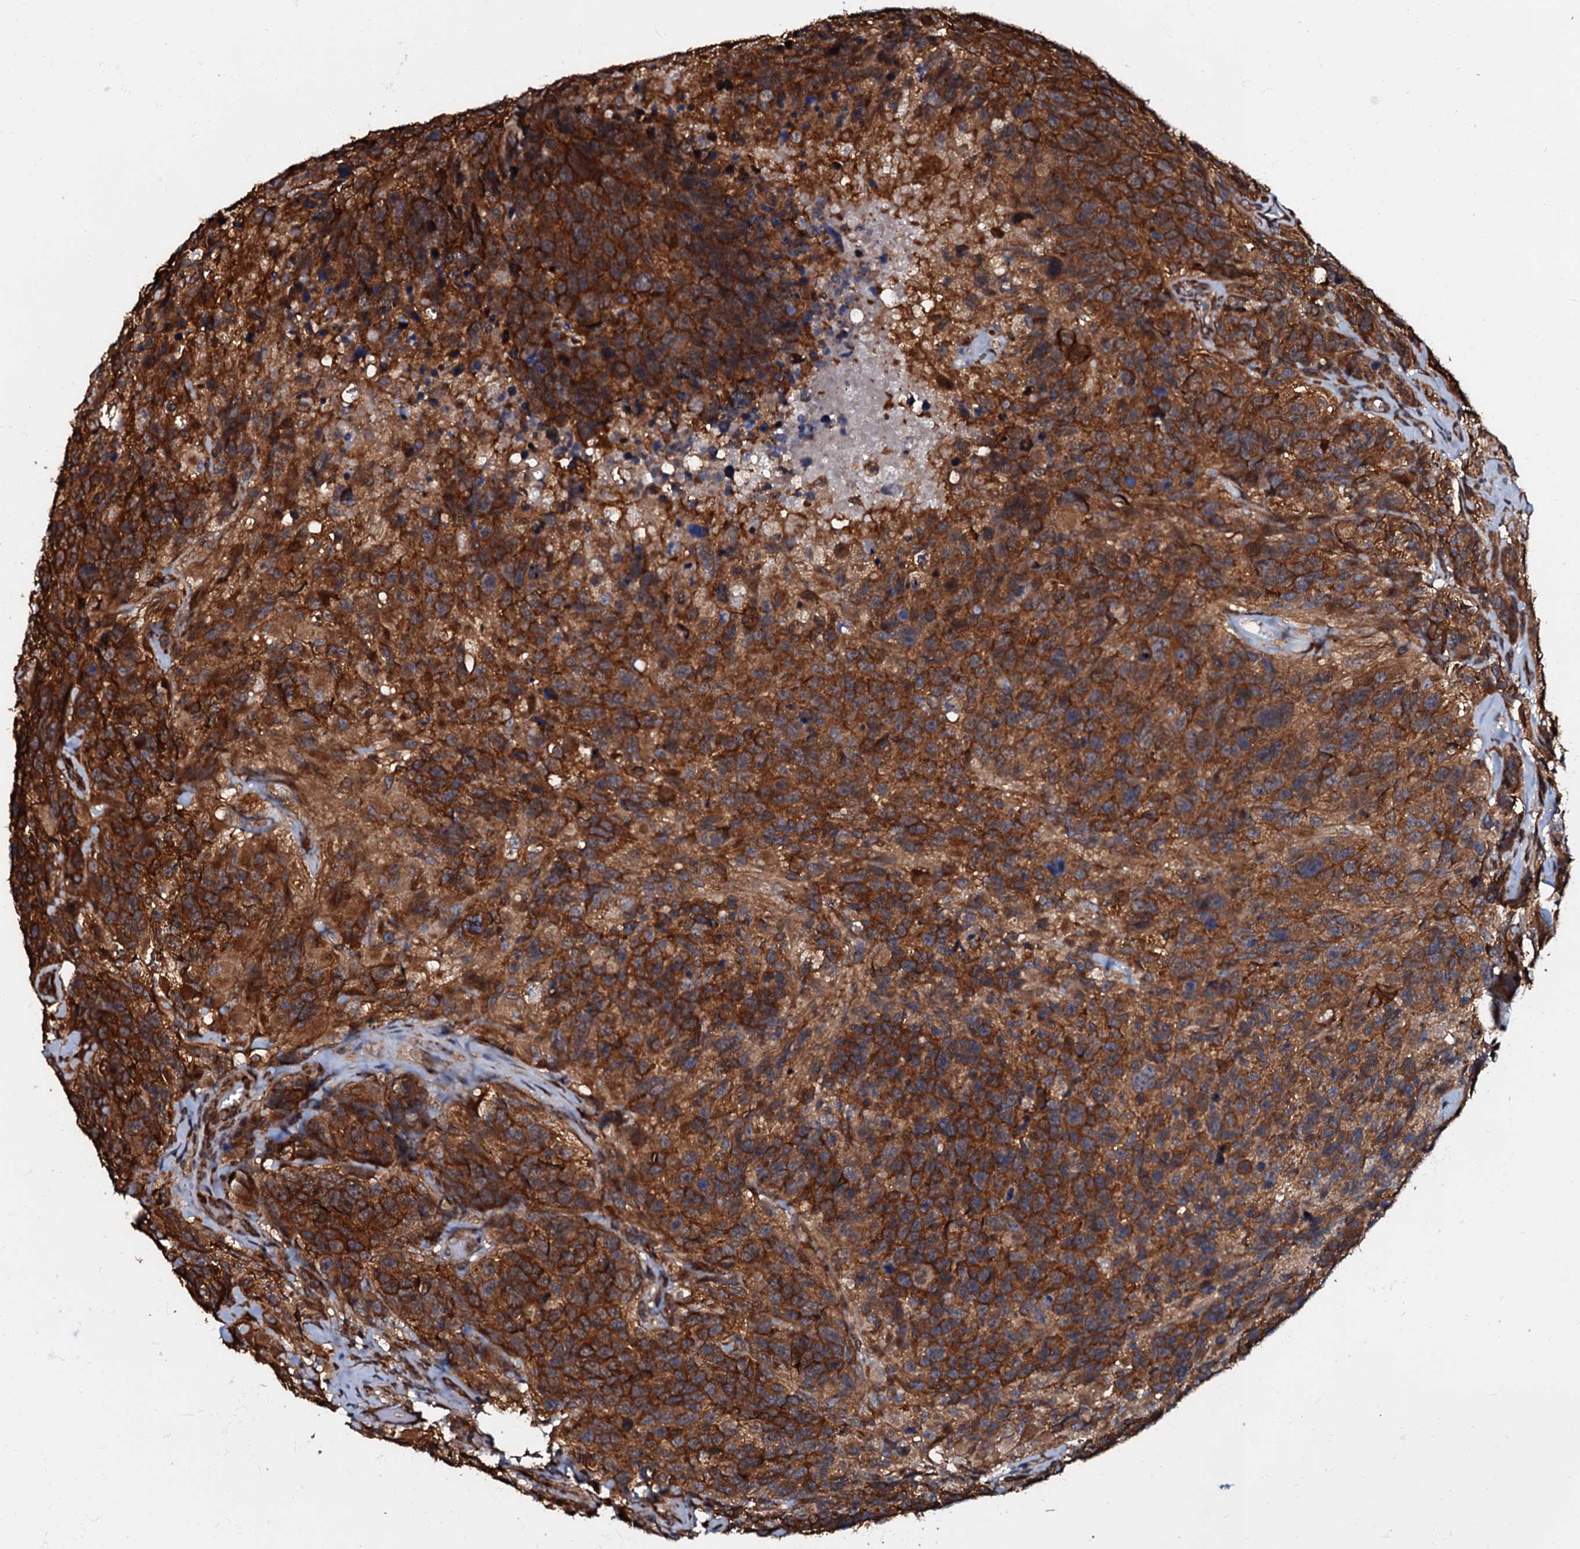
{"staining": {"intensity": "strong", "quantity": ">75%", "location": "cytoplasmic/membranous"}, "tissue": "glioma", "cell_type": "Tumor cells", "image_type": "cancer", "snomed": [{"axis": "morphology", "description": "Glioma, malignant, High grade"}, {"axis": "topography", "description": "Brain"}], "caption": "Human malignant high-grade glioma stained with a protein marker shows strong staining in tumor cells.", "gene": "OSBP", "patient": {"sex": "male", "age": 69}}